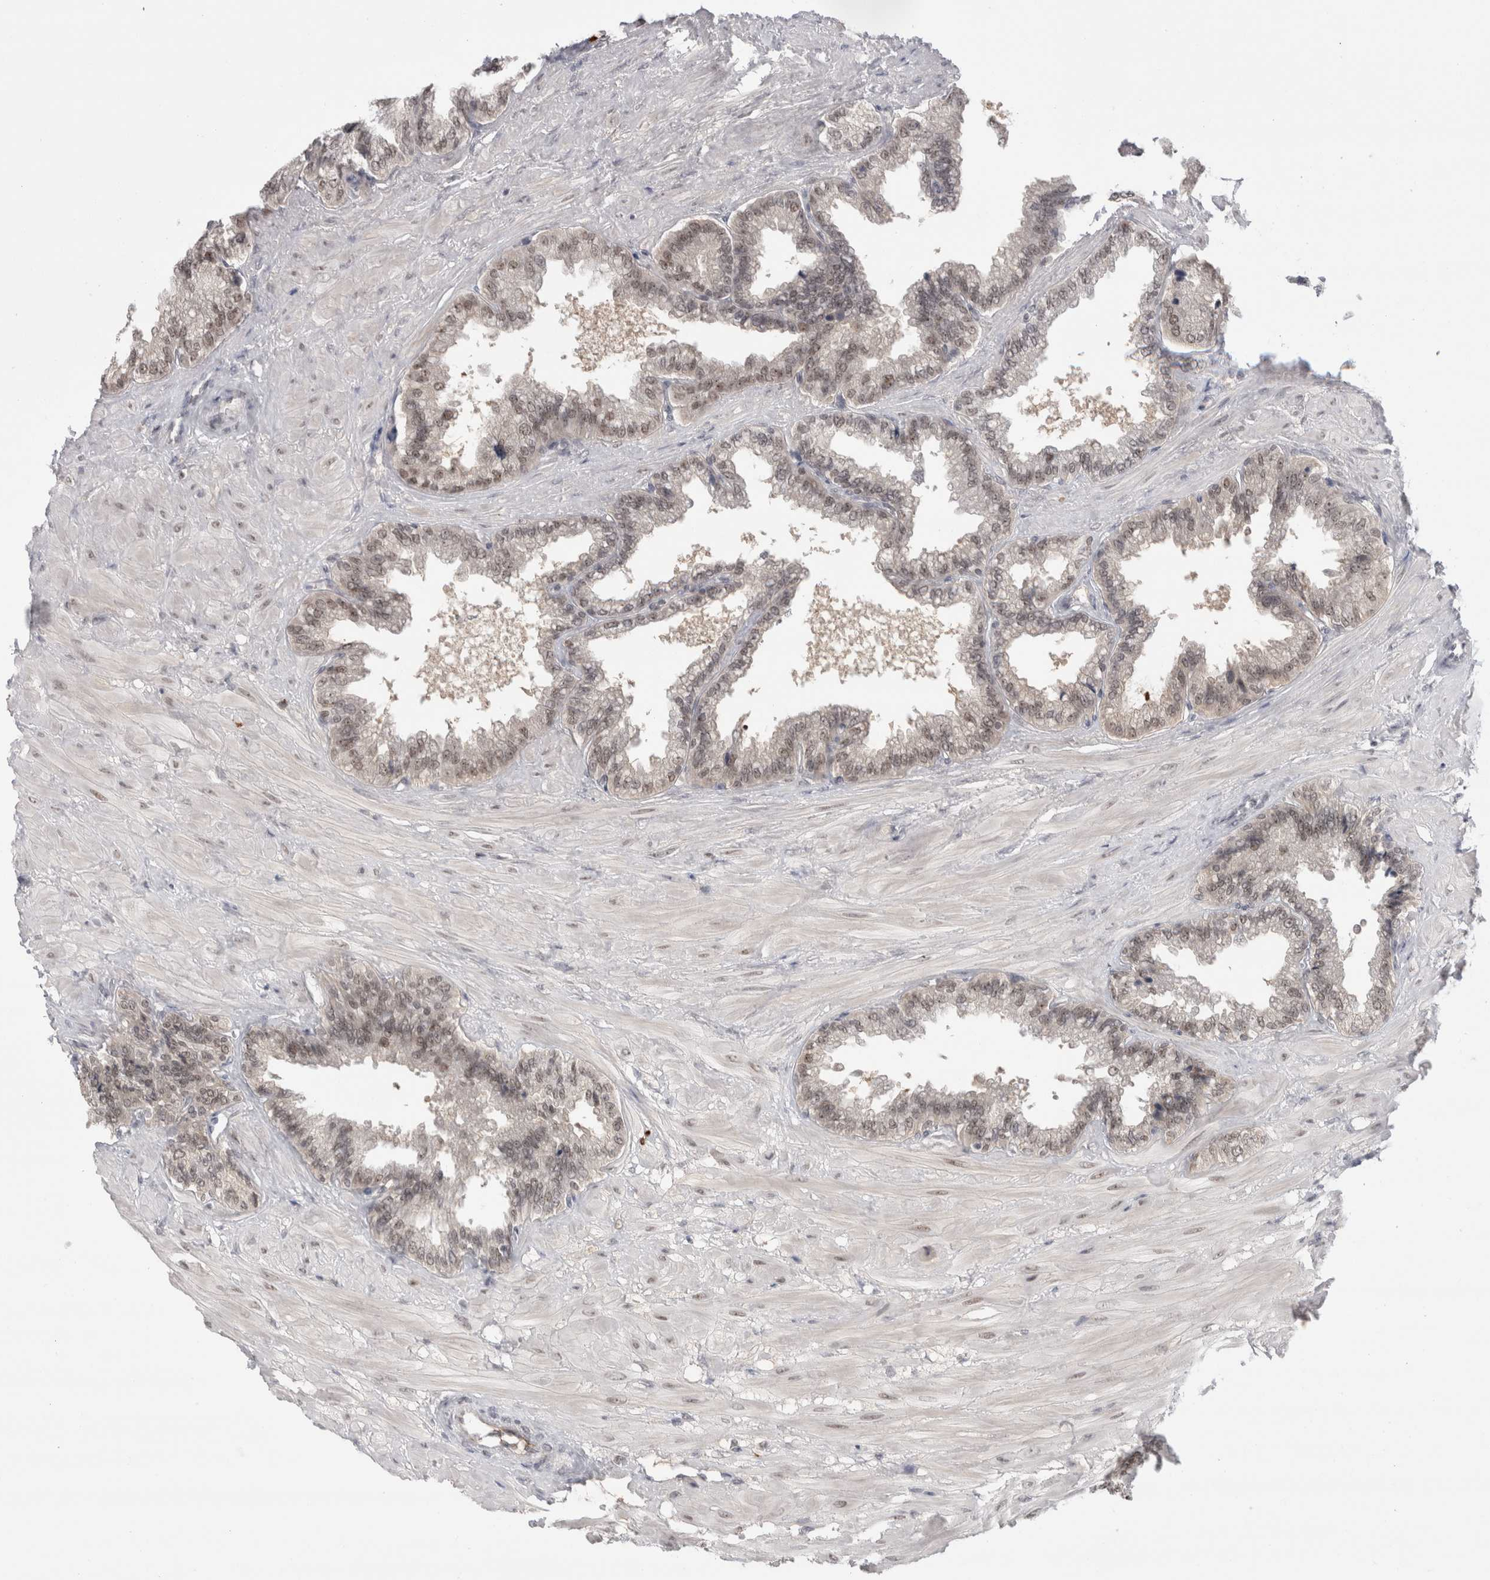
{"staining": {"intensity": "weak", "quantity": "<25%", "location": "cytoplasmic/membranous"}, "tissue": "seminal vesicle", "cell_type": "Glandular cells", "image_type": "normal", "snomed": [{"axis": "morphology", "description": "Normal tissue, NOS"}, {"axis": "topography", "description": "Seminal veicle"}], "caption": "An immunohistochemistry photomicrograph of normal seminal vesicle is shown. There is no staining in glandular cells of seminal vesicle. (Immunohistochemistry (ihc), brightfield microscopy, high magnification).", "gene": "ZNF24", "patient": {"sex": "male", "age": 46}}